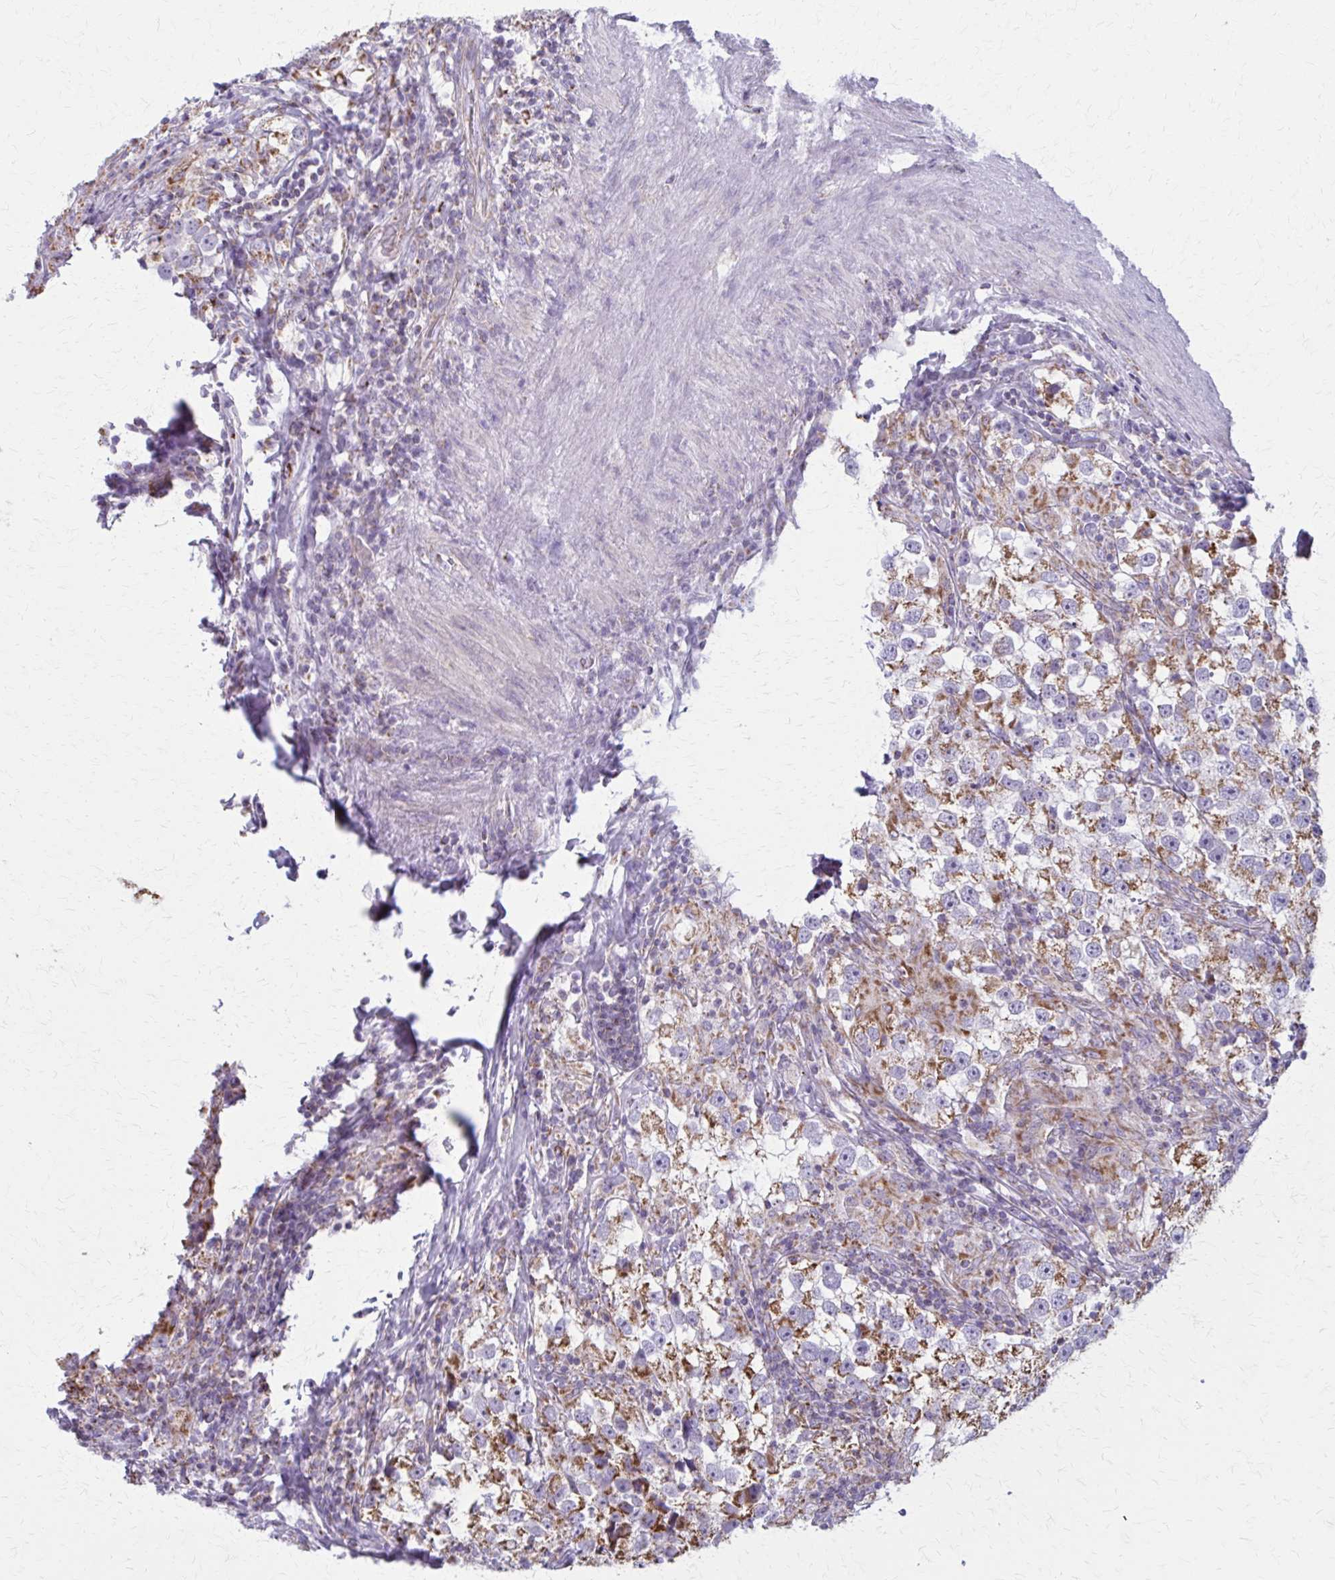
{"staining": {"intensity": "moderate", "quantity": "25%-75%", "location": "cytoplasmic/membranous"}, "tissue": "testis cancer", "cell_type": "Tumor cells", "image_type": "cancer", "snomed": [{"axis": "morphology", "description": "Seminoma, NOS"}, {"axis": "topography", "description": "Testis"}], "caption": "Immunohistochemical staining of human testis seminoma exhibits medium levels of moderate cytoplasmic/membranous expression in about 25%-75% of tumor cells.", "gene": "TVP23A", "patient": {"sex": "male", "age": 46}}